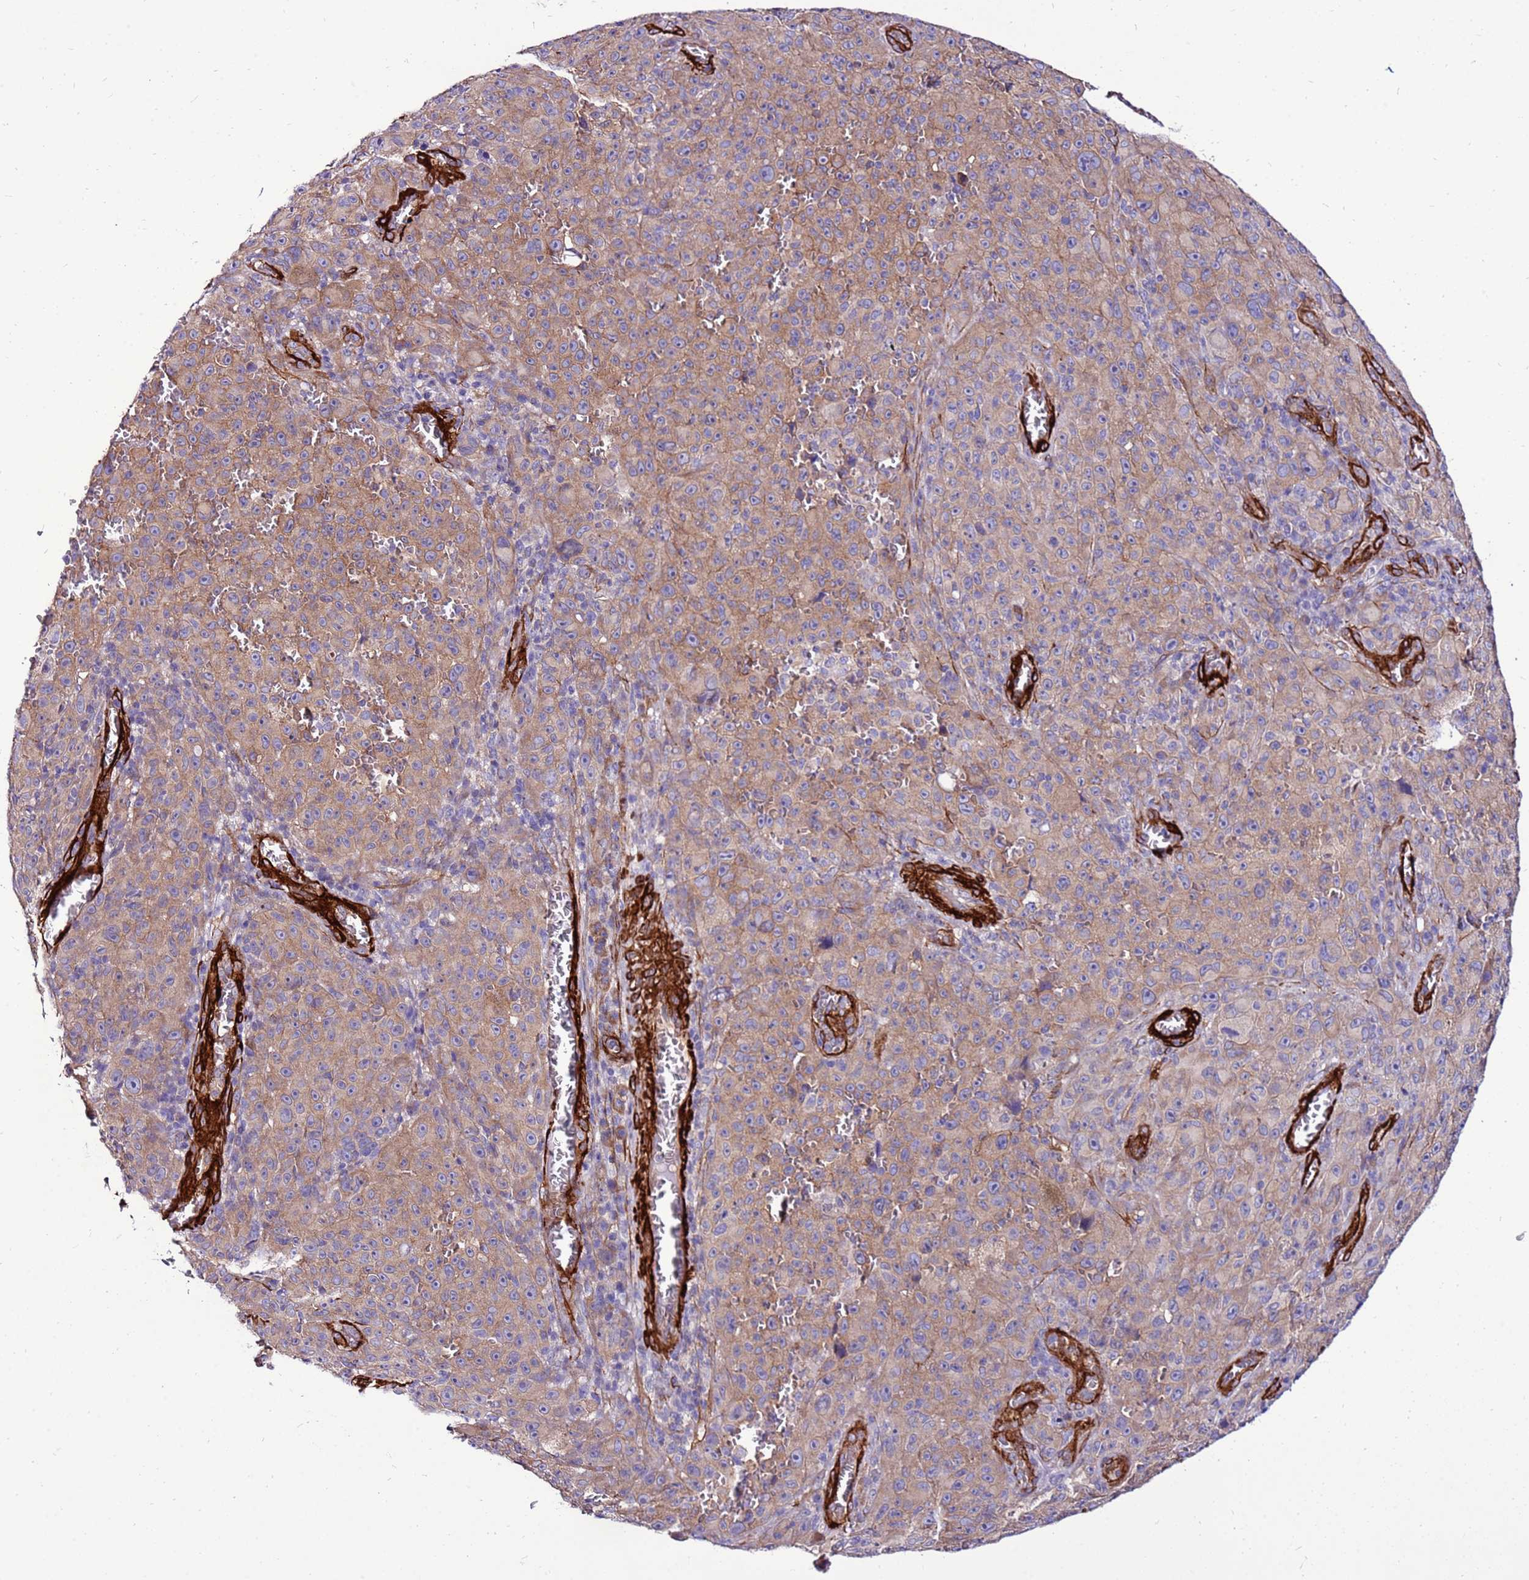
{"staining": {"intensity": "moderate", "quantity": ">75%", "location": "cytoplasmic/membranous"}, "tissue": "melanoma", "cell_type": "Tumor cells", "image_type": "cancer", "snomed": [{"axis": "morphology", "description": "Malignant melanoma, NOS"}, {"axis": "topography", "description": "Skin"}], "caption": "Immunohistochemical staining of human melanoma exhibits medium levels of moderate cytoplasmic/membranous staining in about >75% of tumor cells.", "gene": "EI24", "patient": {"sex": "female", "age": 82}}